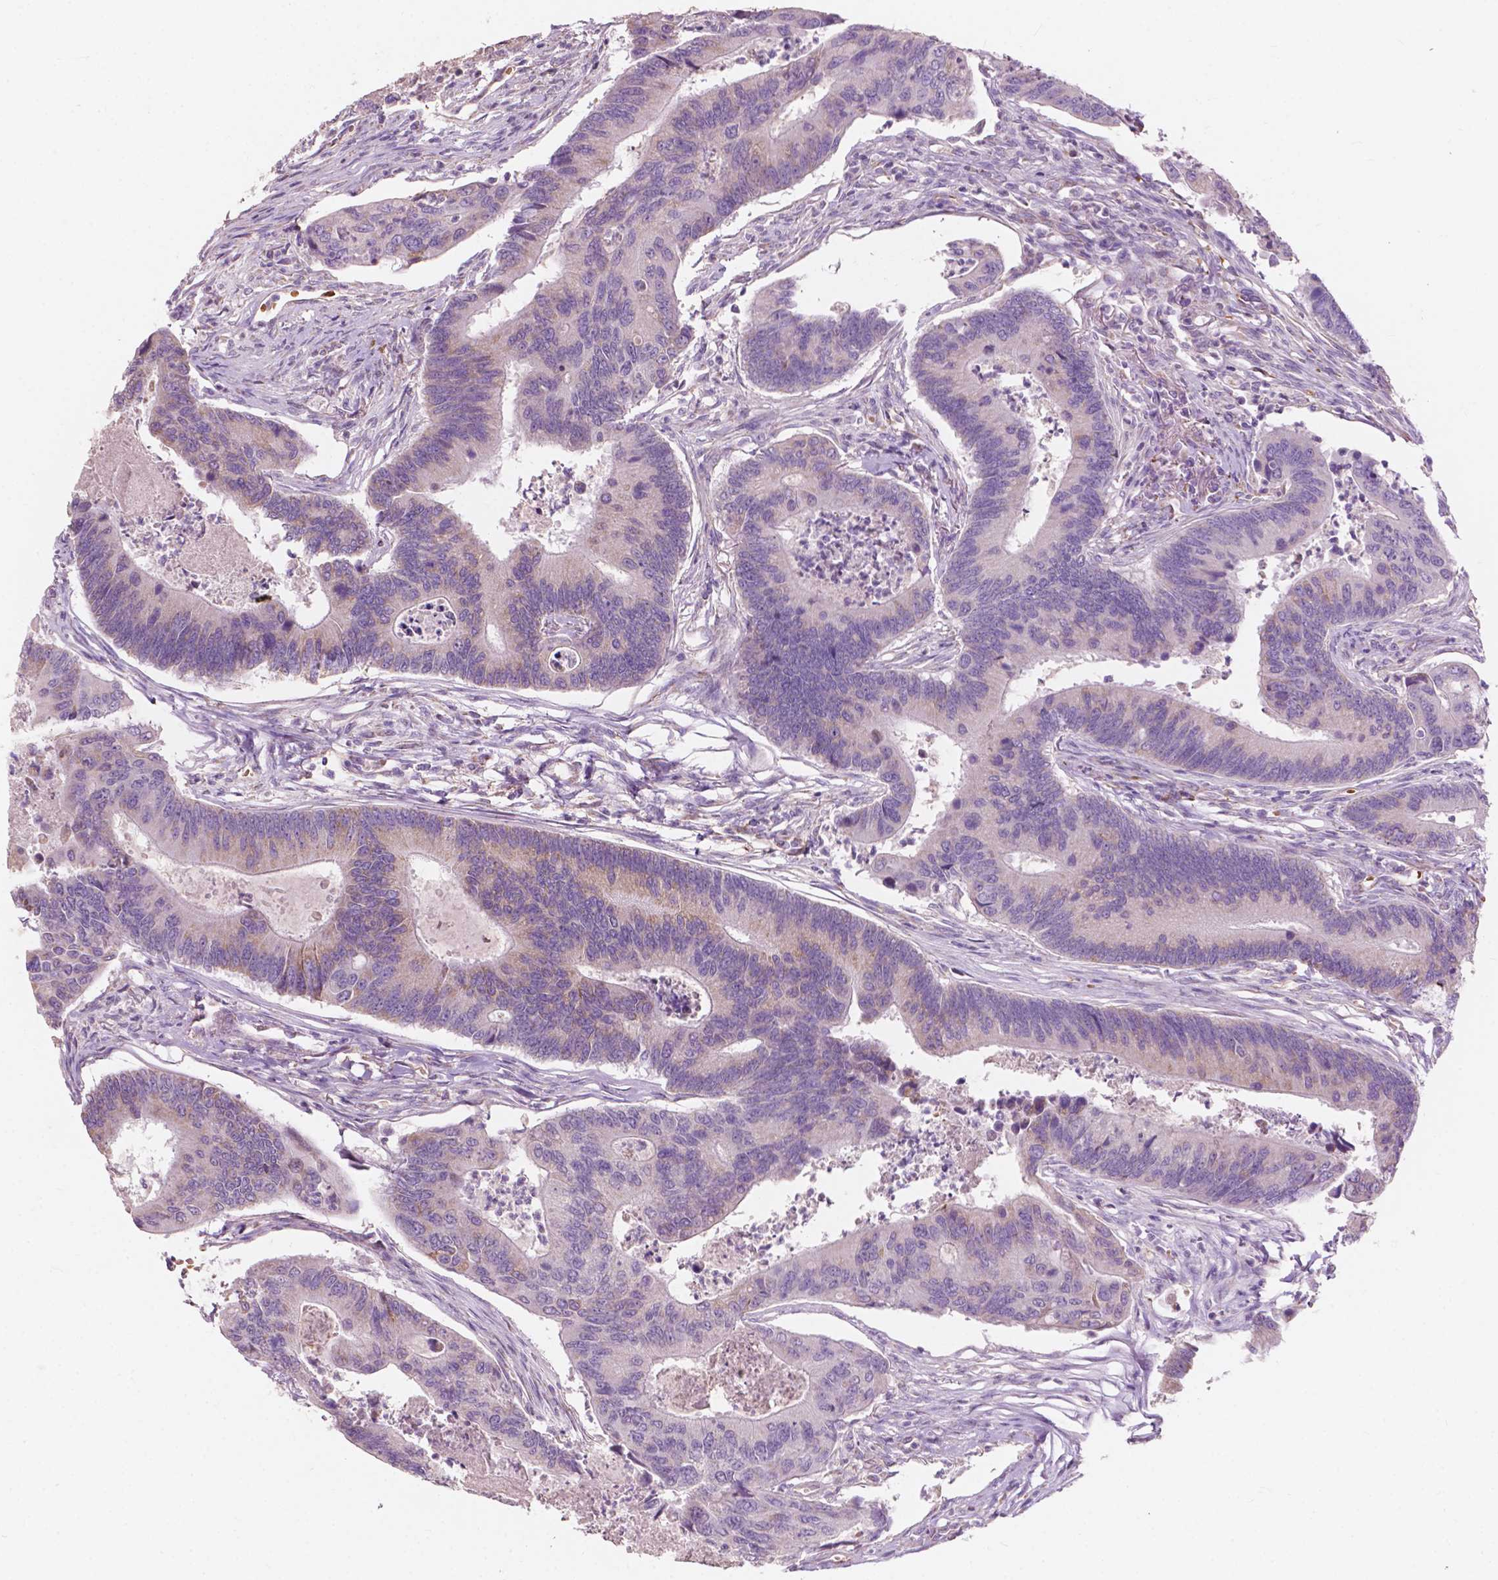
{"staining": {"intensity": "weak", "quantity": "<25%", "location": "cytoplasmic/membranous"}, "tissue": "colorectal cancer", "cell_type": "Tumor cells", "image_type": "cancer", "snomed": [{"axis": "morphology", "description": "Adenocarcinoma, NOS"}, {"axis": "topography", "description": "Colon"}], "caption": "There is no significant positivity in tumor cells of colorectal adenocarcinoma.", "gene": "NDUFS1", "patient": {"sex": "female", "age": 67}}